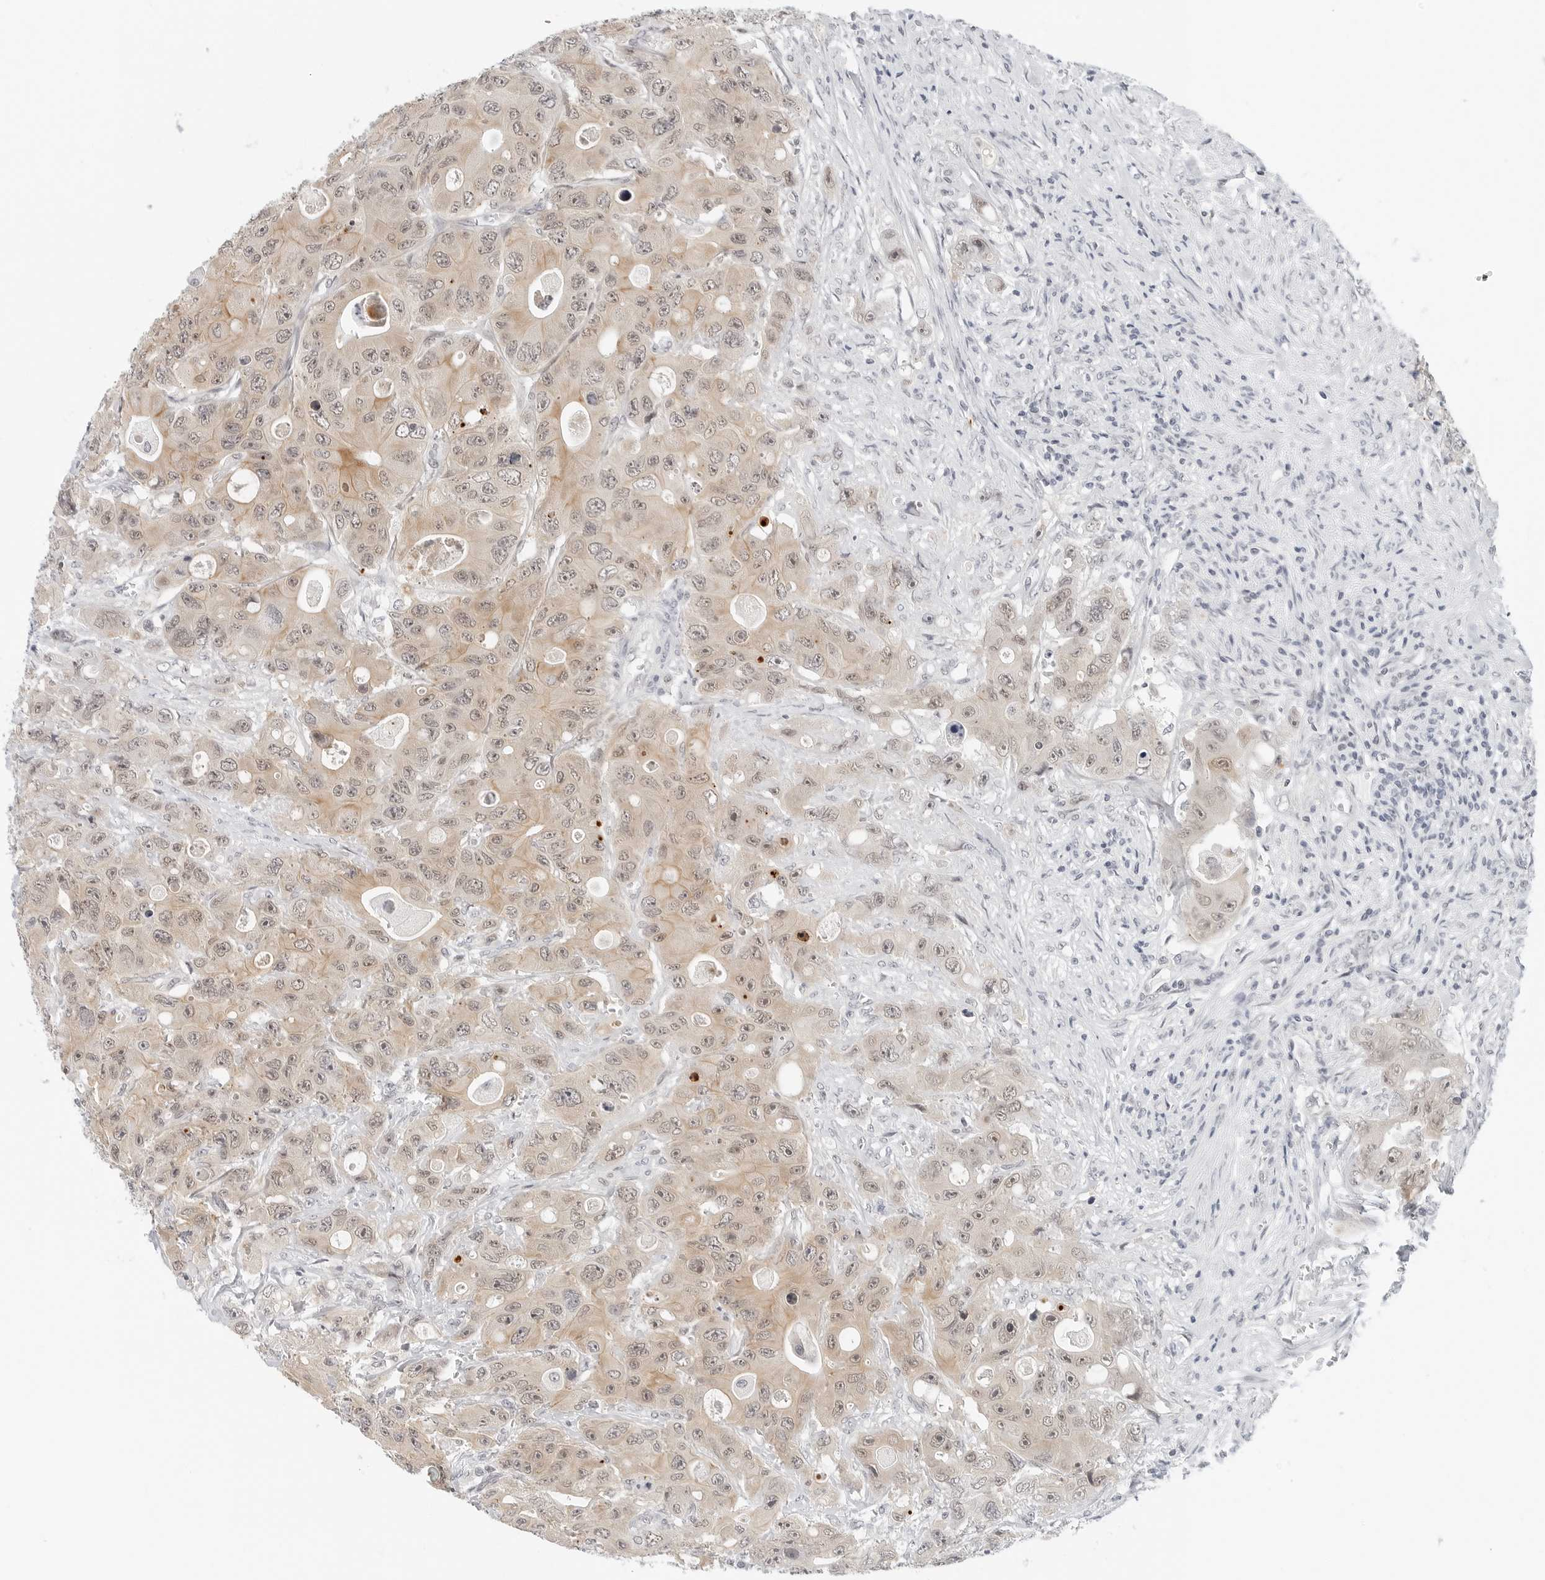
{"staining": {"intensity": "weak", "quantity": ">75%", "location": "cytoplasmic/membranous,nuclear"}, "tissue": "colorectal cancer", "cell_type": "Tumor cells", "image_type": "cancer", "snomed": [{"axis": "morphology", "description": "Adenocarcinoma, NOS"}, {"axis": "topography", "description": "Colon"}], "caption": "This is a micrograph of immunohistochemistry staining of colorectal adenocarcinoma, which shows weak staining in the cytoplasmic/membranous and nuclear of tumor cells.", "gene": "TSEN2", "patient": {"sex": "female", "age": 46}}